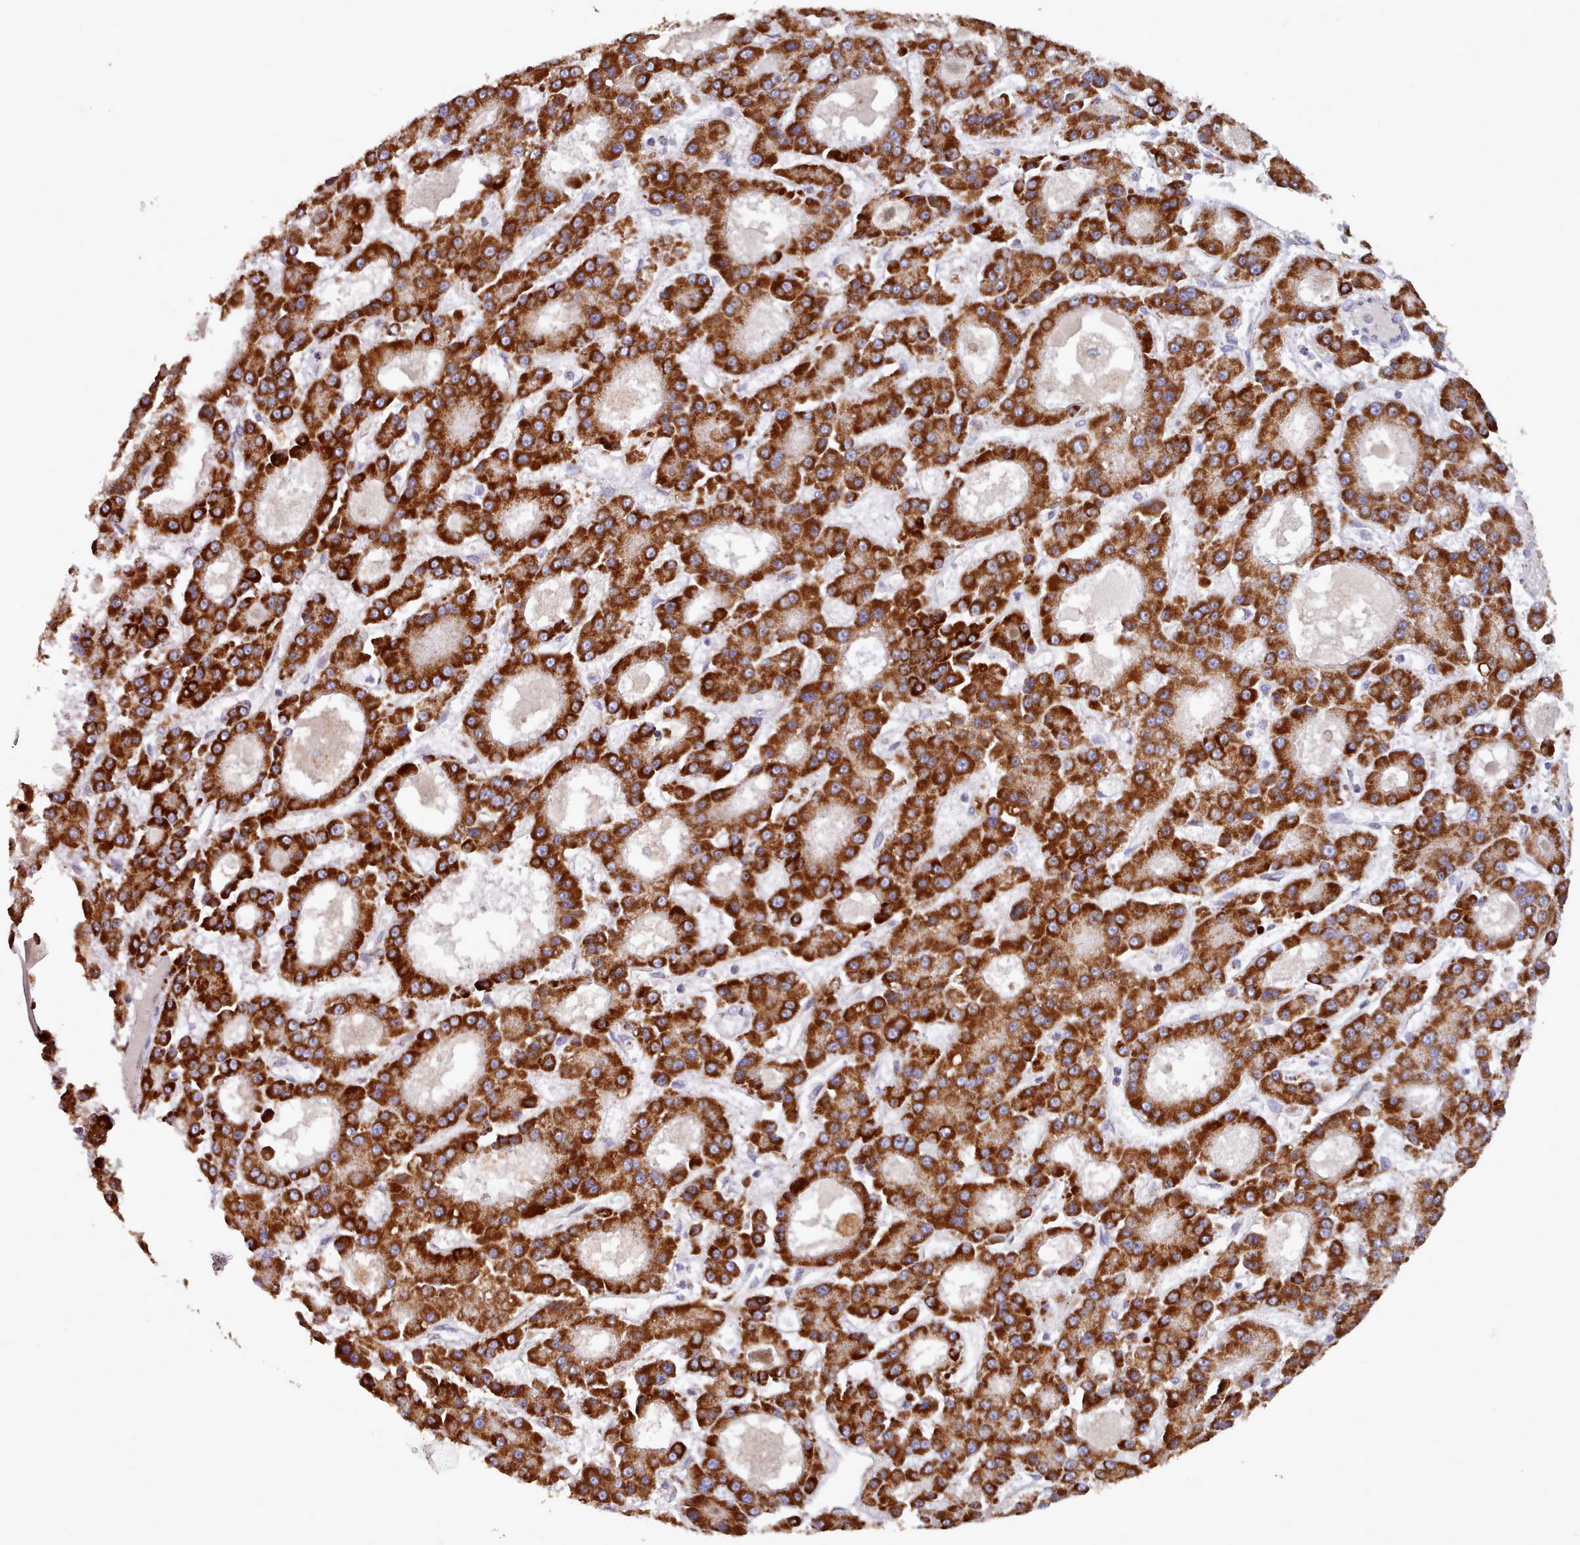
{"staining": {"intensity": "strong", "quantity": ">75%", "location": "cytoplasmic/membranous"}, "tissue": "liver cancer", "cell_type": "Tumor cells", "image_type": "cancer", "snomed": [{"axis": "morphology", "description": "Carcinoma, Hepatocellular, NOS"}, {"axis": "topography", "description": "Liver"}], "caption": "Liver hepatocellular carcinoma was stained to show a protein in brown. There is high levels of strong cytoplasmic/membranous expression in approximately >75% of tumor cells. The protein of interest is shown in brown color, while the nuclei are stained blue.", "gene": "HSDL2", "patient": {"sex": "male", "age": 70}}